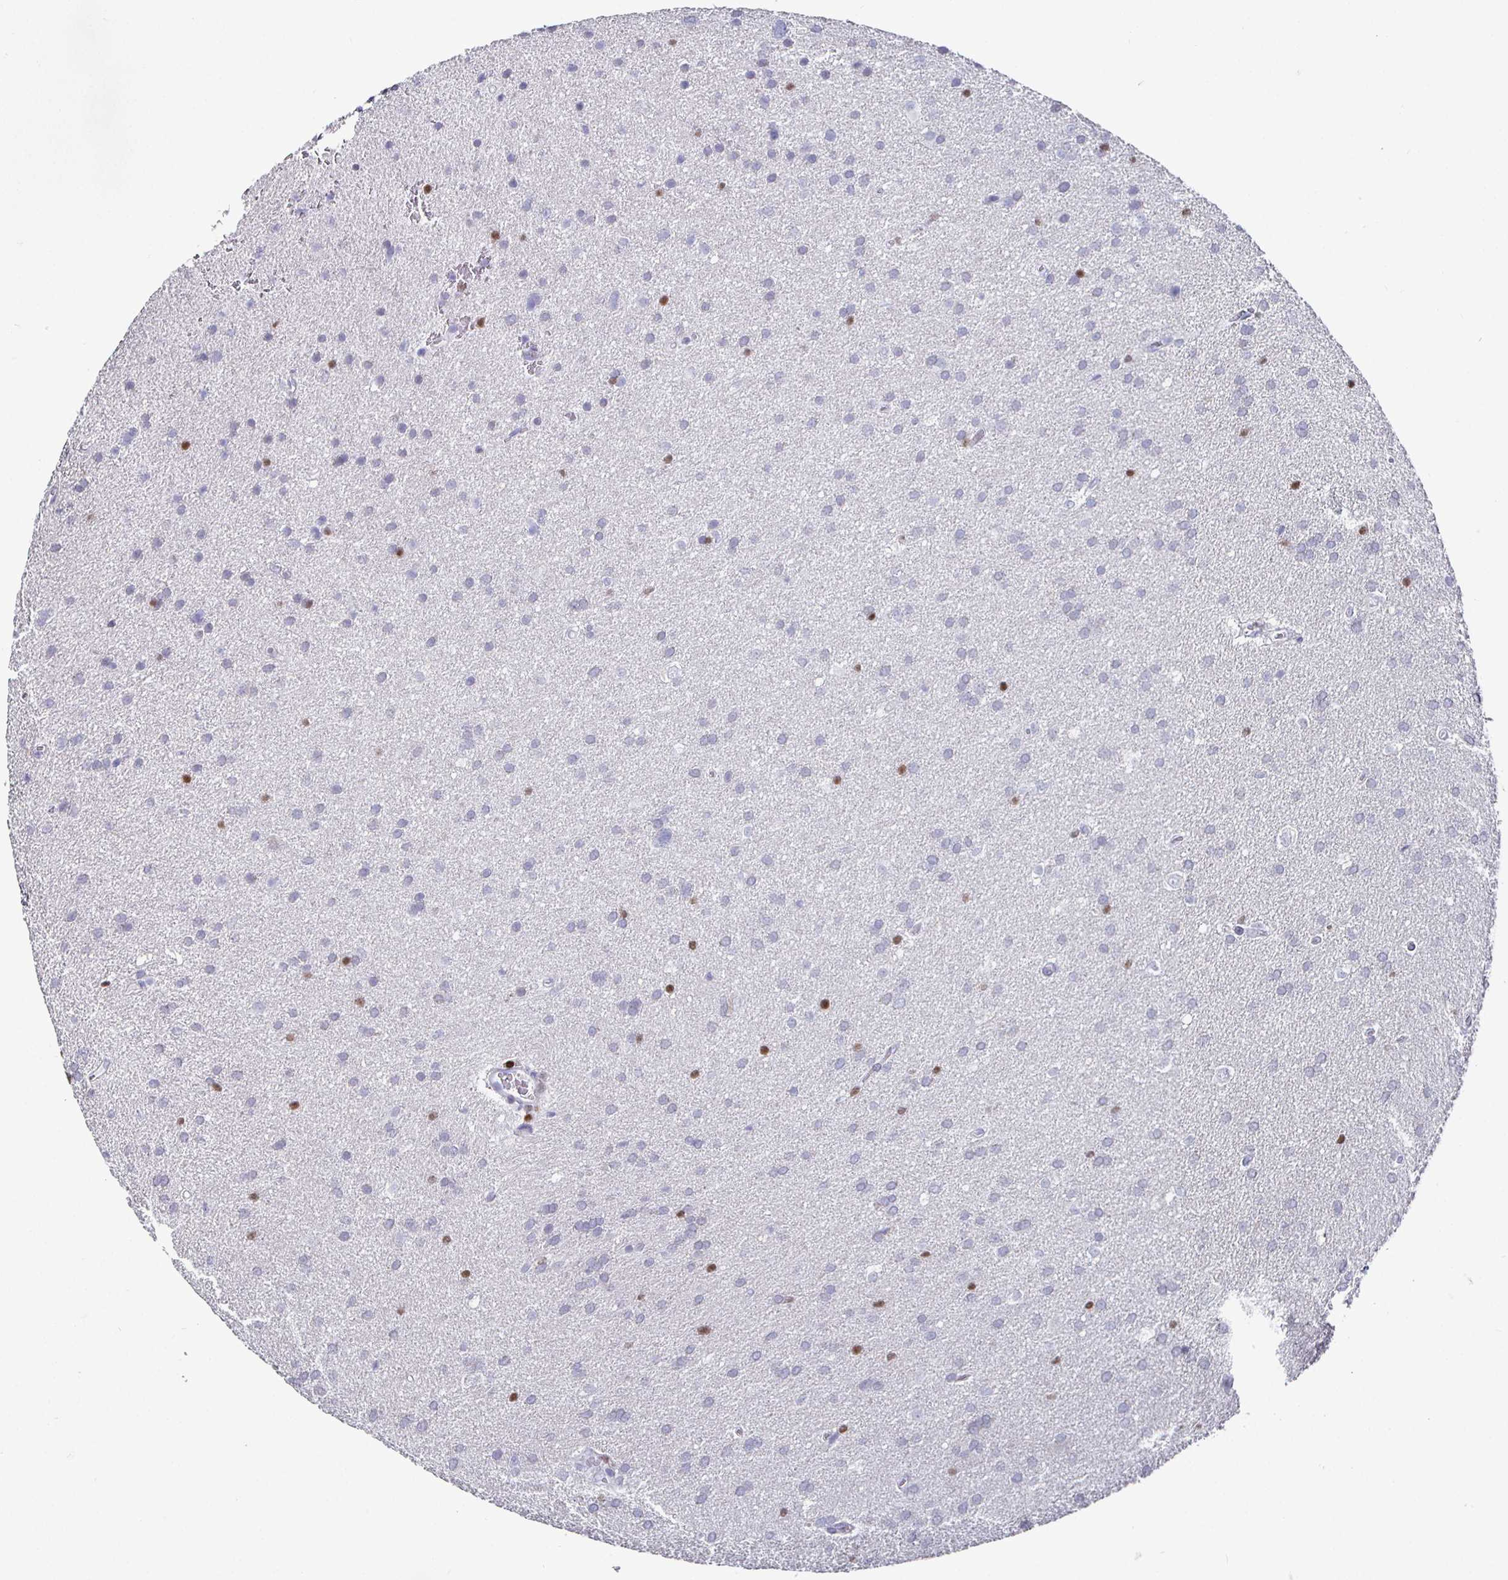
{"staining": {"intensity": "negative", "quantity": "none", "location": "none"}, "tissue": "glioma", "cell_type": "Tumor cells", "image_type": "cancer", "snomed": [{"axis": "morphology", "description": "Glioma, malignant, Low grade"}, {"axis": "topography", "description": "Brain"}], "caption": "Tumor cells are negative for protein expression in human malignant glioma (low-grade).", "gene": "RUNX2", "patient": {"sex": "female", "age": 54}}